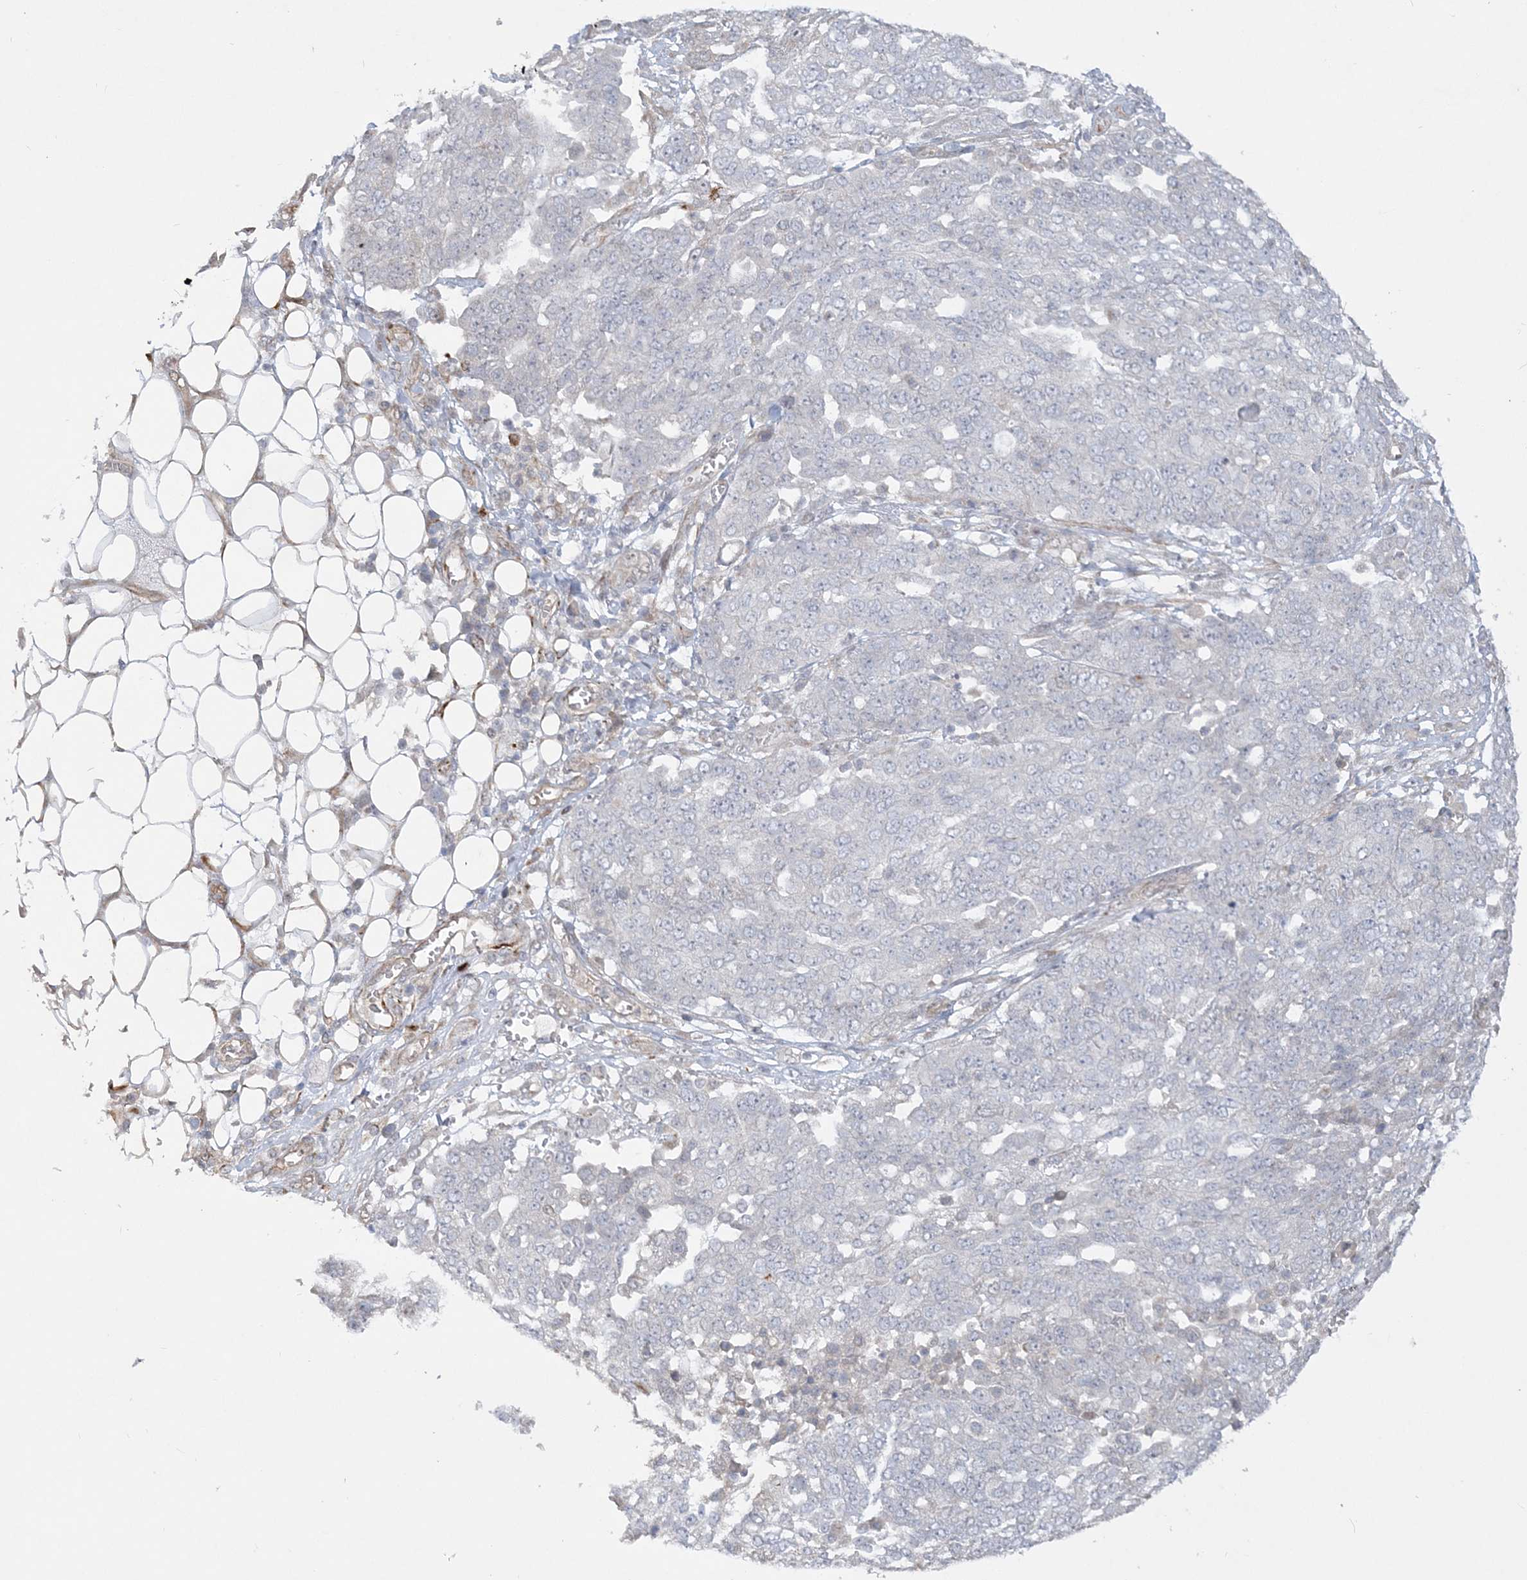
{"staining": {"intensity": "negative", "quantity": "none", "location": "none"}, "tissue": "ovarian cancer", "cell_type": "Tumor cells", "image_type": "cancer", "snomed": [{"axis": "morphology", "description": "Cystadenocarcinoma, serous, NOS"}, {"axis": "topography", "description": "Soft tissue"}, {"axis": "topography", "description": "Ovary"}], "caption": "An immunohistochemistry image of serous cystadenocarcinoma (ovarian) is shown. There is no staining in tumor cells of serous cystadenocarcinoma (ovarian).", "gene": "INPP1", "patient": {"sex": "female", "age": 57}}